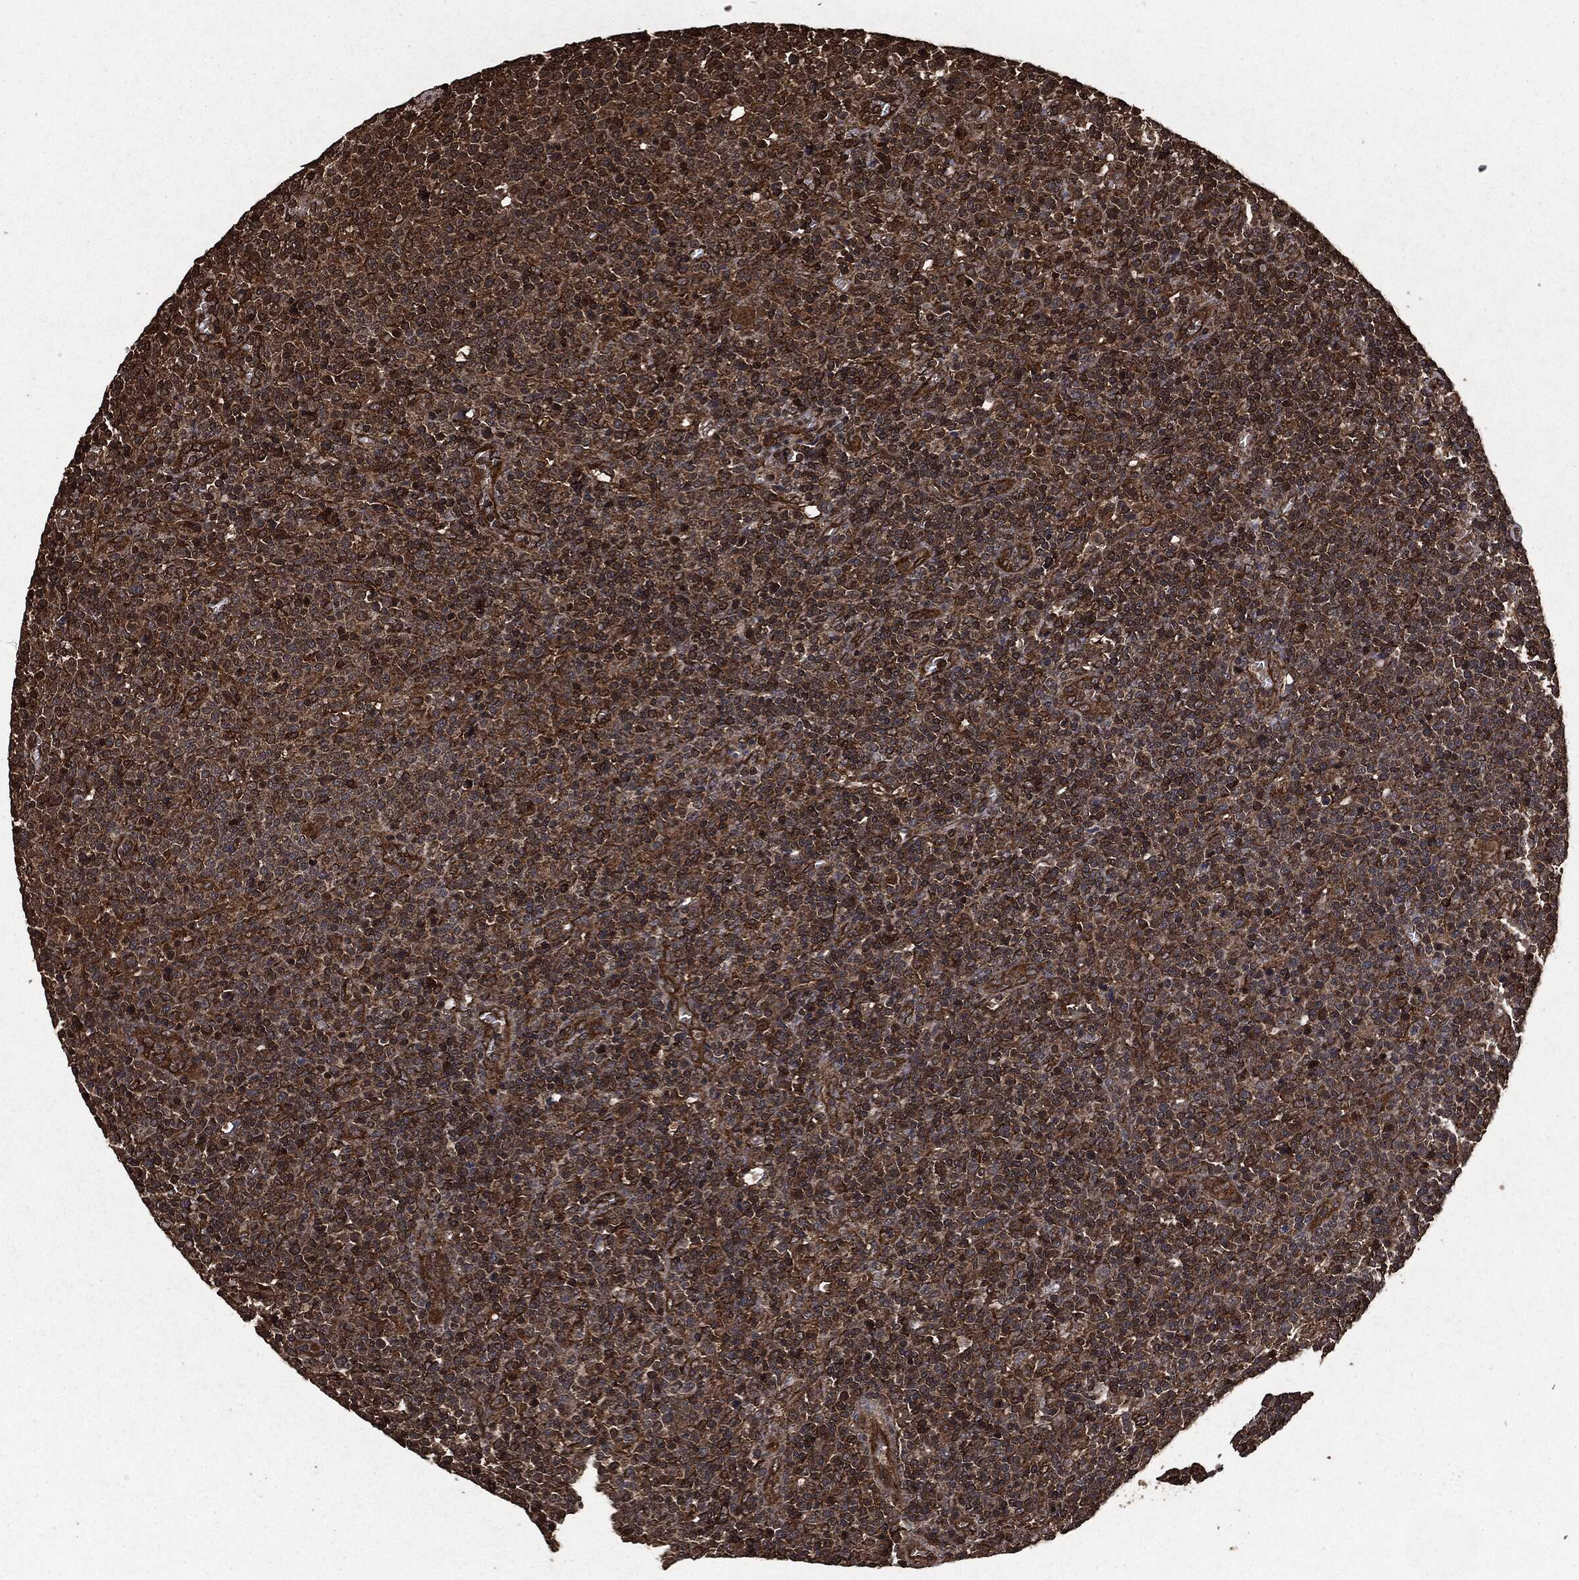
{"staining": {"intensity": "strong", "quantity": "<25%", "location": "cytoplasmic/membranous"}, "tissue": "lymphoma", "cell_type": "Tumor cells", "image_type": "cancer", "snomed": [{"axis": "morphology", "description": "Malignant lymphoma, non-Hodgkin's type, High grade"}, {"axis": "topography", "description": "Lymph node"}], "caption": "Tumor cells exhibit medium levels of strong cytoplasmic/membranous staining in about <25% of cells in human malignant lymphoma, non-Hodgkin's type (high-grade).", "gene": "HRAS", "patient": {"sex": "male", "age": 61}}